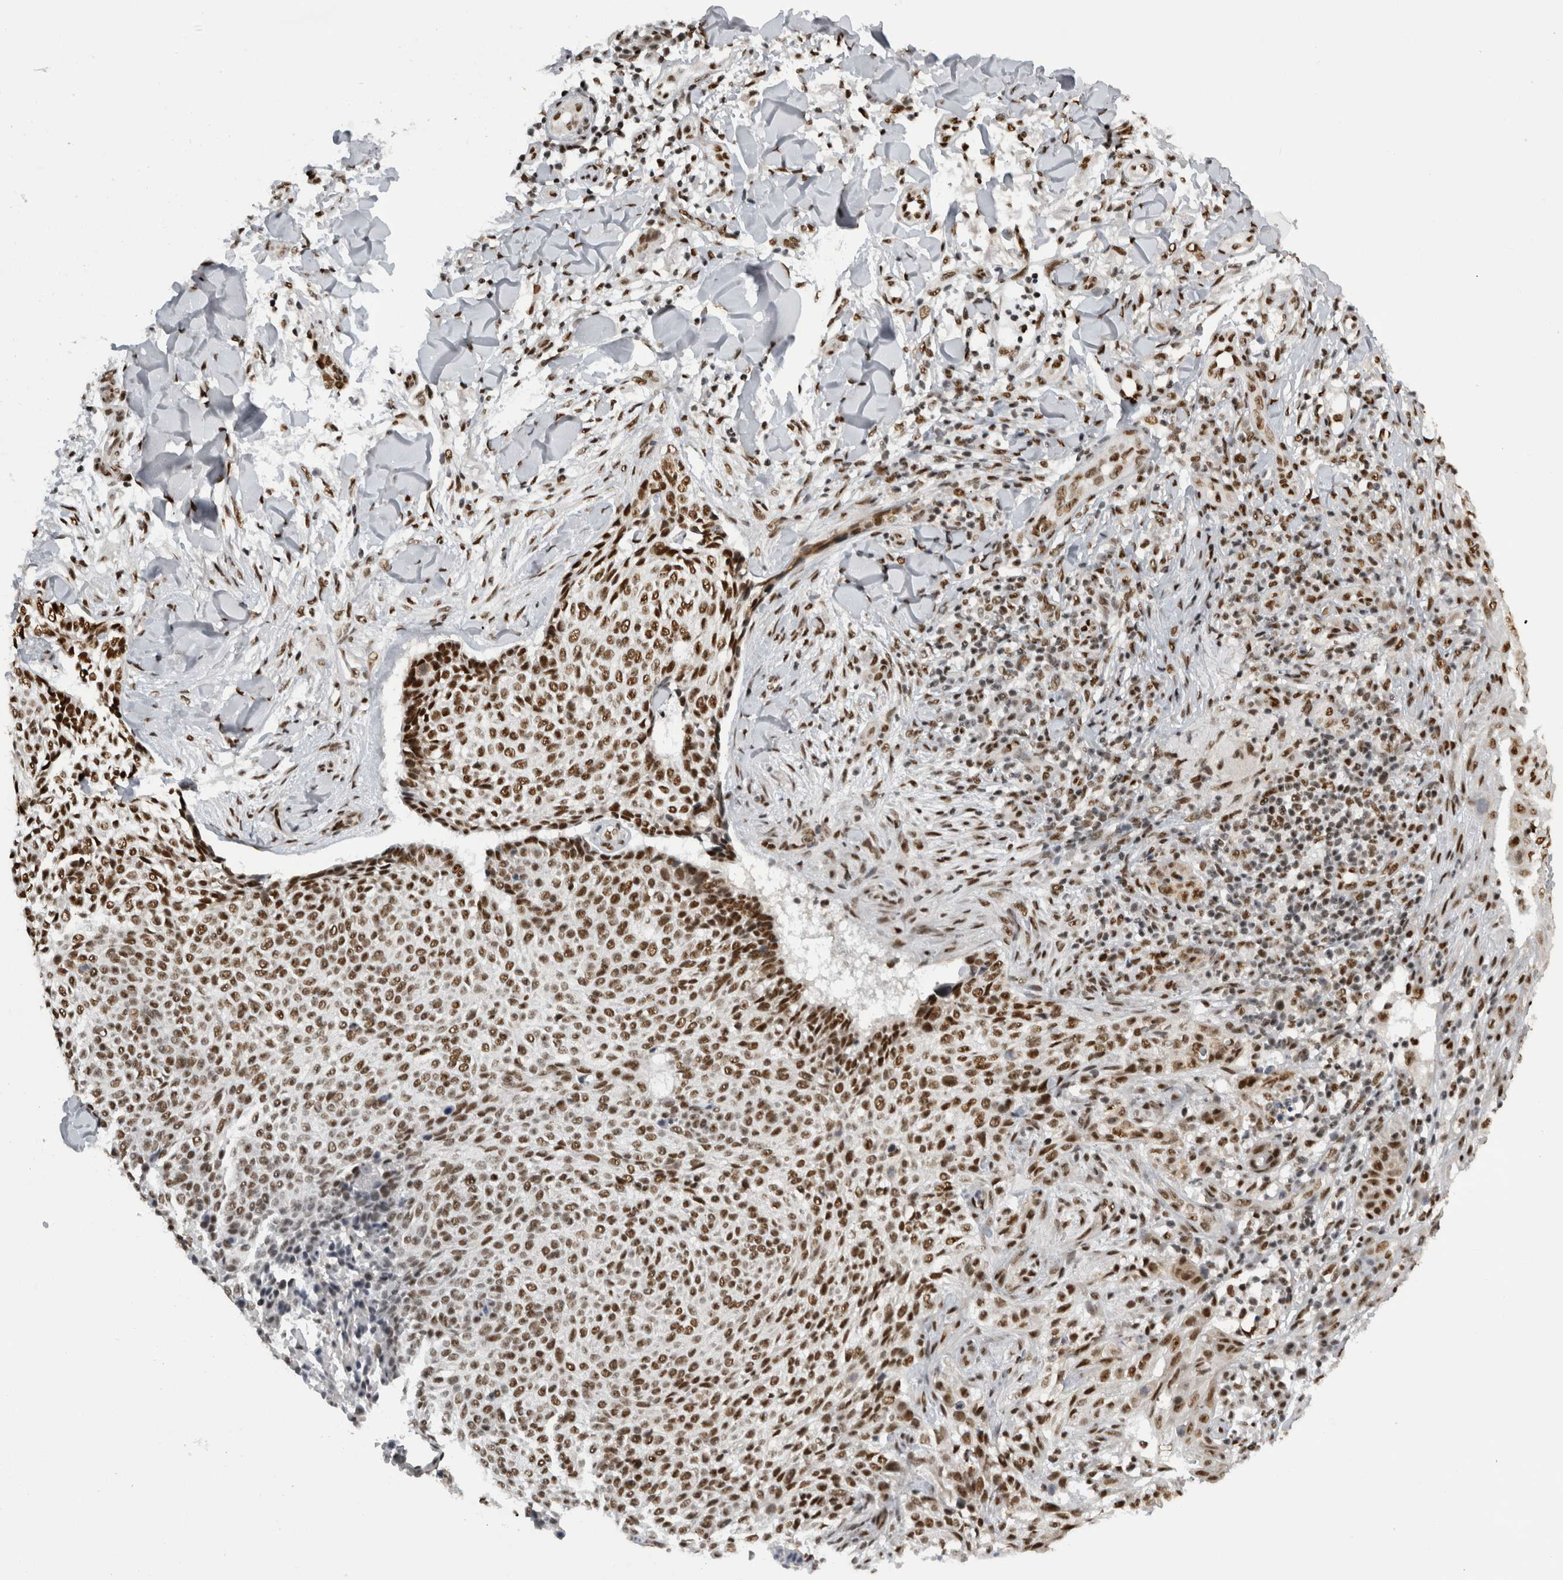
{"staining": {"intensity": "strong", "quantity": ">75%", "location": "nuclear"}, "tissue": "skin cancer", "cell_type": "Tumor cells", "image_type": "cancer", "snomed": [{"axis": "morphology", "description": "Normal tissue, NOS"}, {"axis": "morphology", "description": "Basal cell carcinoma"}, {"axis": "topography", "description": "Skin"}], "caption": "Human skin cancer (basal cell carcinoma) stained with a protein marker exhibits strong staining in tumor cells.", "gene": "ZSCAN2", "patient": {"sex": "male", "age": 67}}